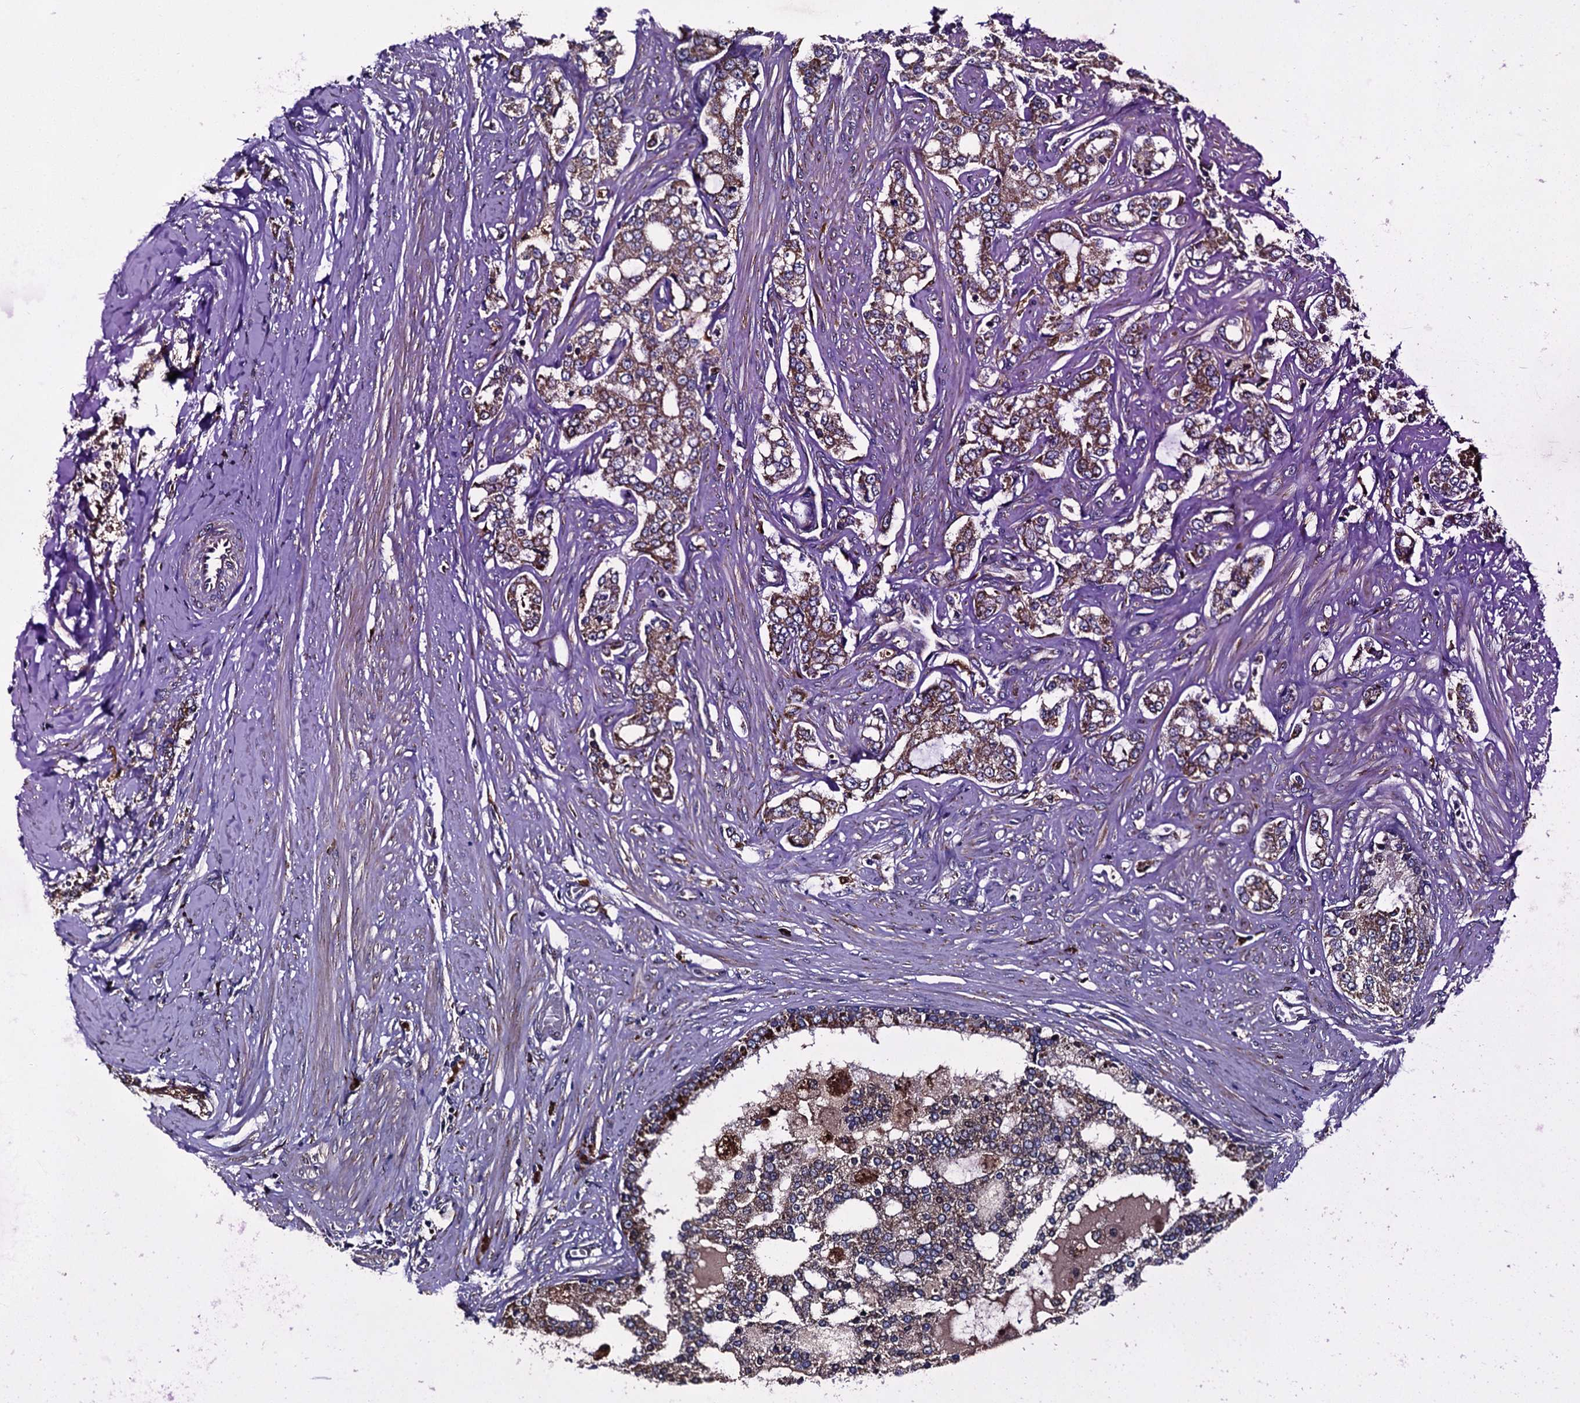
{"staining": {"intensity": "moderate", "quantity": ">75%", "location": "cytoplasmic/membranous"}, "tissue": "prostate cancer", "cell_type": "Tumor cells", "image_type": "cancer", "snomed": [{"axis": "morphology", "description": "Adenocarcinoma, High grade"}, {"axis": "topography", "description": "Prostate"}], "caption": "A photomicrograph of human prostate high-grade adenocarcinoma stained for a protein demonstrates moderate cytoplasmic/membranous brown staining in tumor cells. (brown staining indicates protein expression, while blue staining denotes nuclei).", "gene": "ACSS3", "patient": {"sex": "male", "age": 64}}